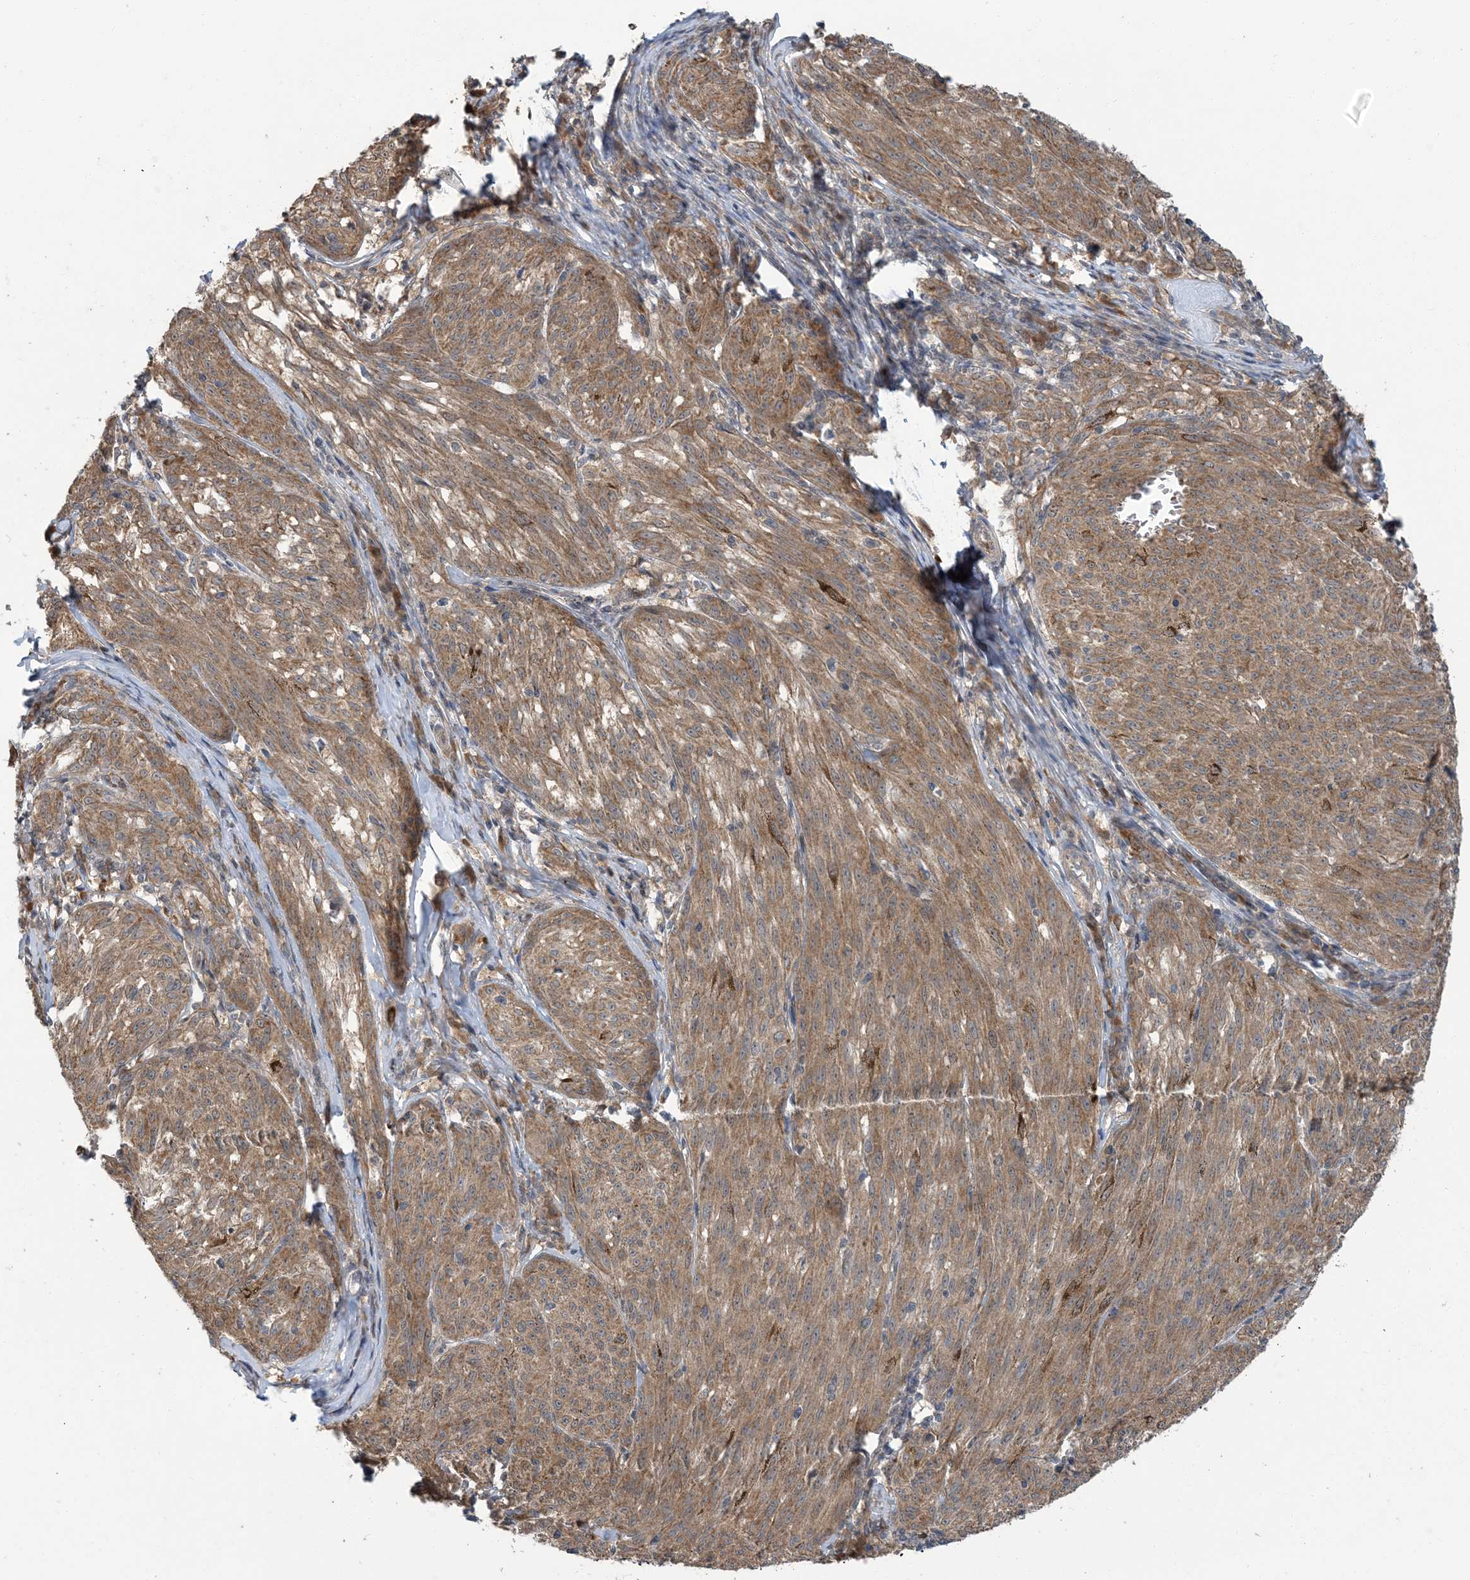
{"staining": {"intensity": "moderate", "quantity": ">75%", "location": "cytoplasmic/membranous"}, "tissue": "melanoma", "cell_type": "Tumor cells", "image_type": "cancer", "snomed": [{"axis": "morphology", "description": "Malignant melanoma, NOS"}, {"axis": "topography", "description": "Skin"}], "caption": "IHC histopathology image of neoplastic tissue: human melanoma stained using immunohistochemistry shows medium levels of moderate protein expression localized specifically in the cytoplasmic/membranous of tumor cells, appearing as a cytoplasmic/membranous brown color.", "gene": "ERI2", "patient": {"sex": "female", "age": 72}}